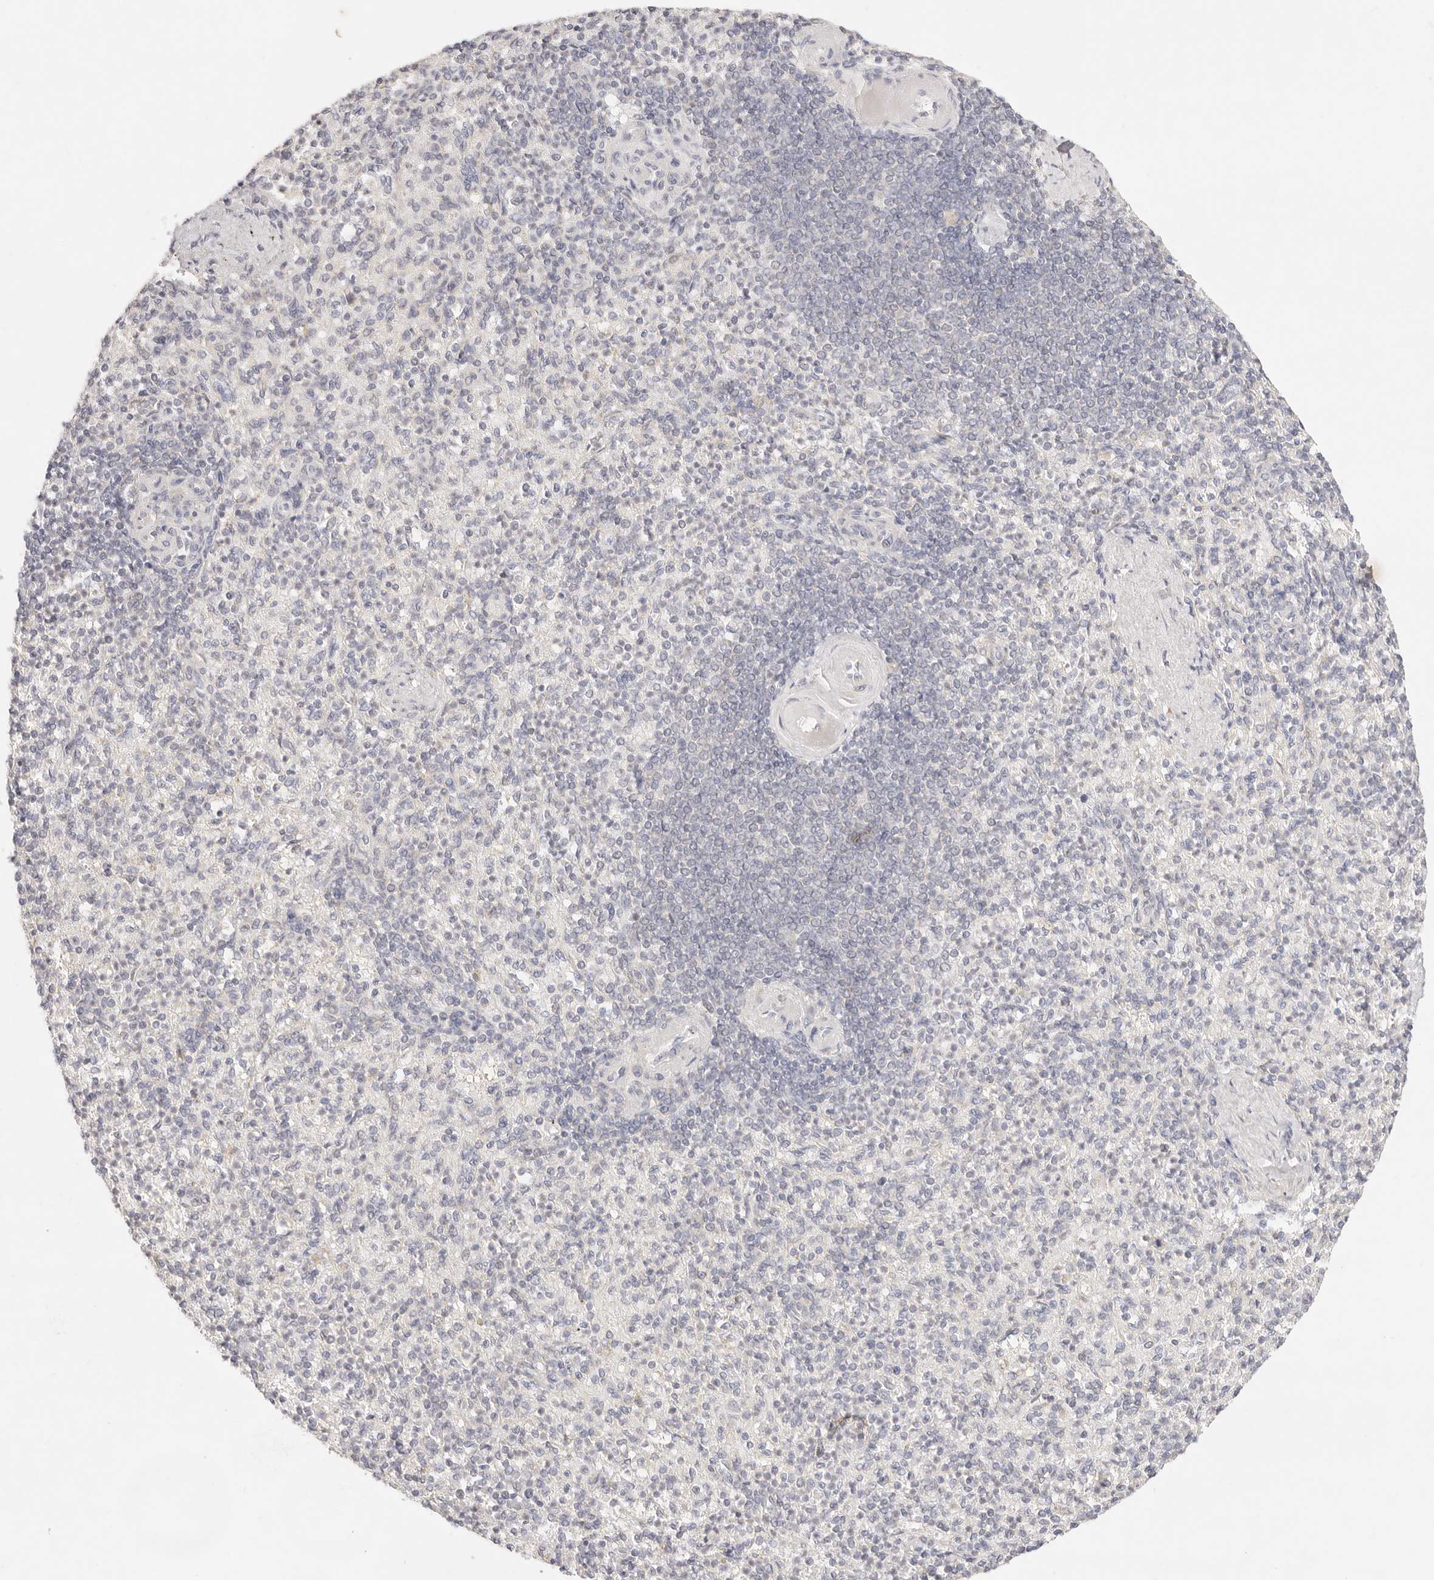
{"staining": {"intensity": "negative", "quantity": "none", "location": "none"}, "tissue": "spleen", "cell_type": "Cells in red pulp", "image_type": "normal", "snomed": [{"axis": "morphology", "description": "Normal tissue, NOS"}, {"axis": "topography", "description": "Spleen"}], "caption": "Spleen stained for a protein using immunohistochemistry reveals no positivity cells in red pulp.", "gene": "GPR156", "patient": {"sex": "female", "age": 74}}